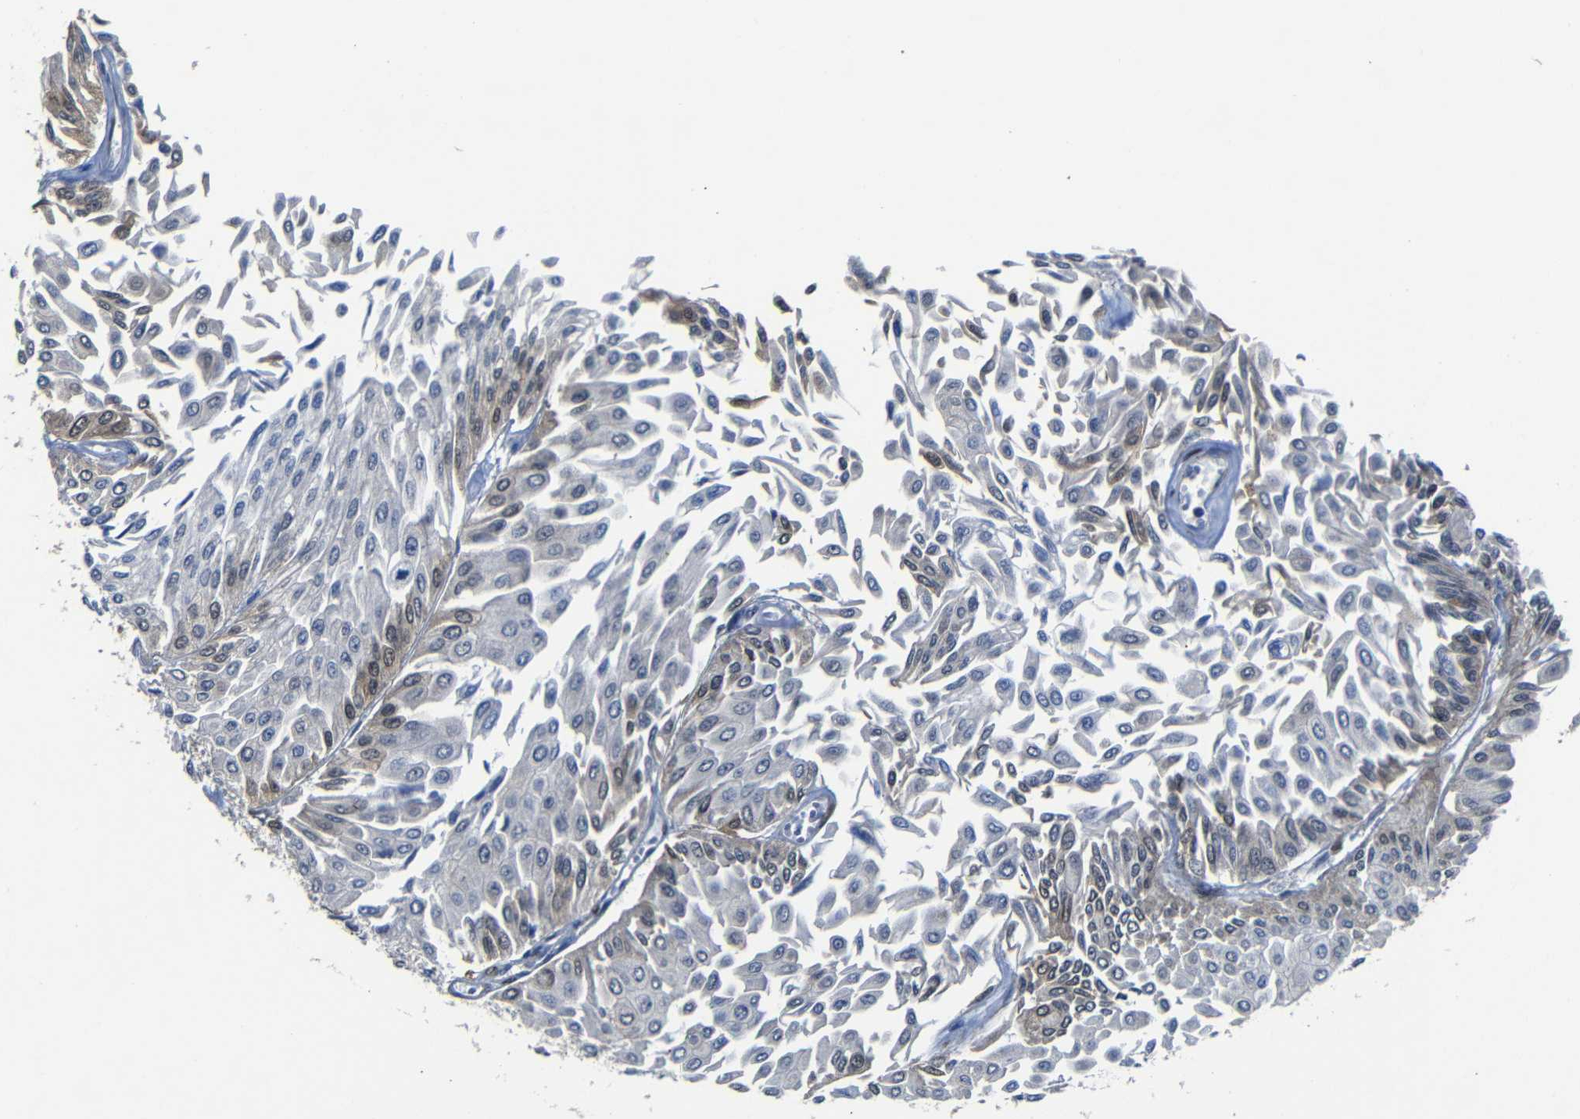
{"staining": {"intensity": "weak", "quantity": "<25%", "location": "cytoplasmic/membranous"}, "tissue": "urothelial cancer", "cell_type": "Tumor cells", "image_type": "cancer", "snomed": [{"axis": "morphology", "description": "Urothelial carcinoma, Low grade"}, {"axis": "topography", "description": "Urinary bladder"}], "caption": "Urothelial cancer was stained to show a protein in brown. There is no significant staining in tumor cells.", "gene": "YAP1", "patient": {"sex": "male", "age": 67}}